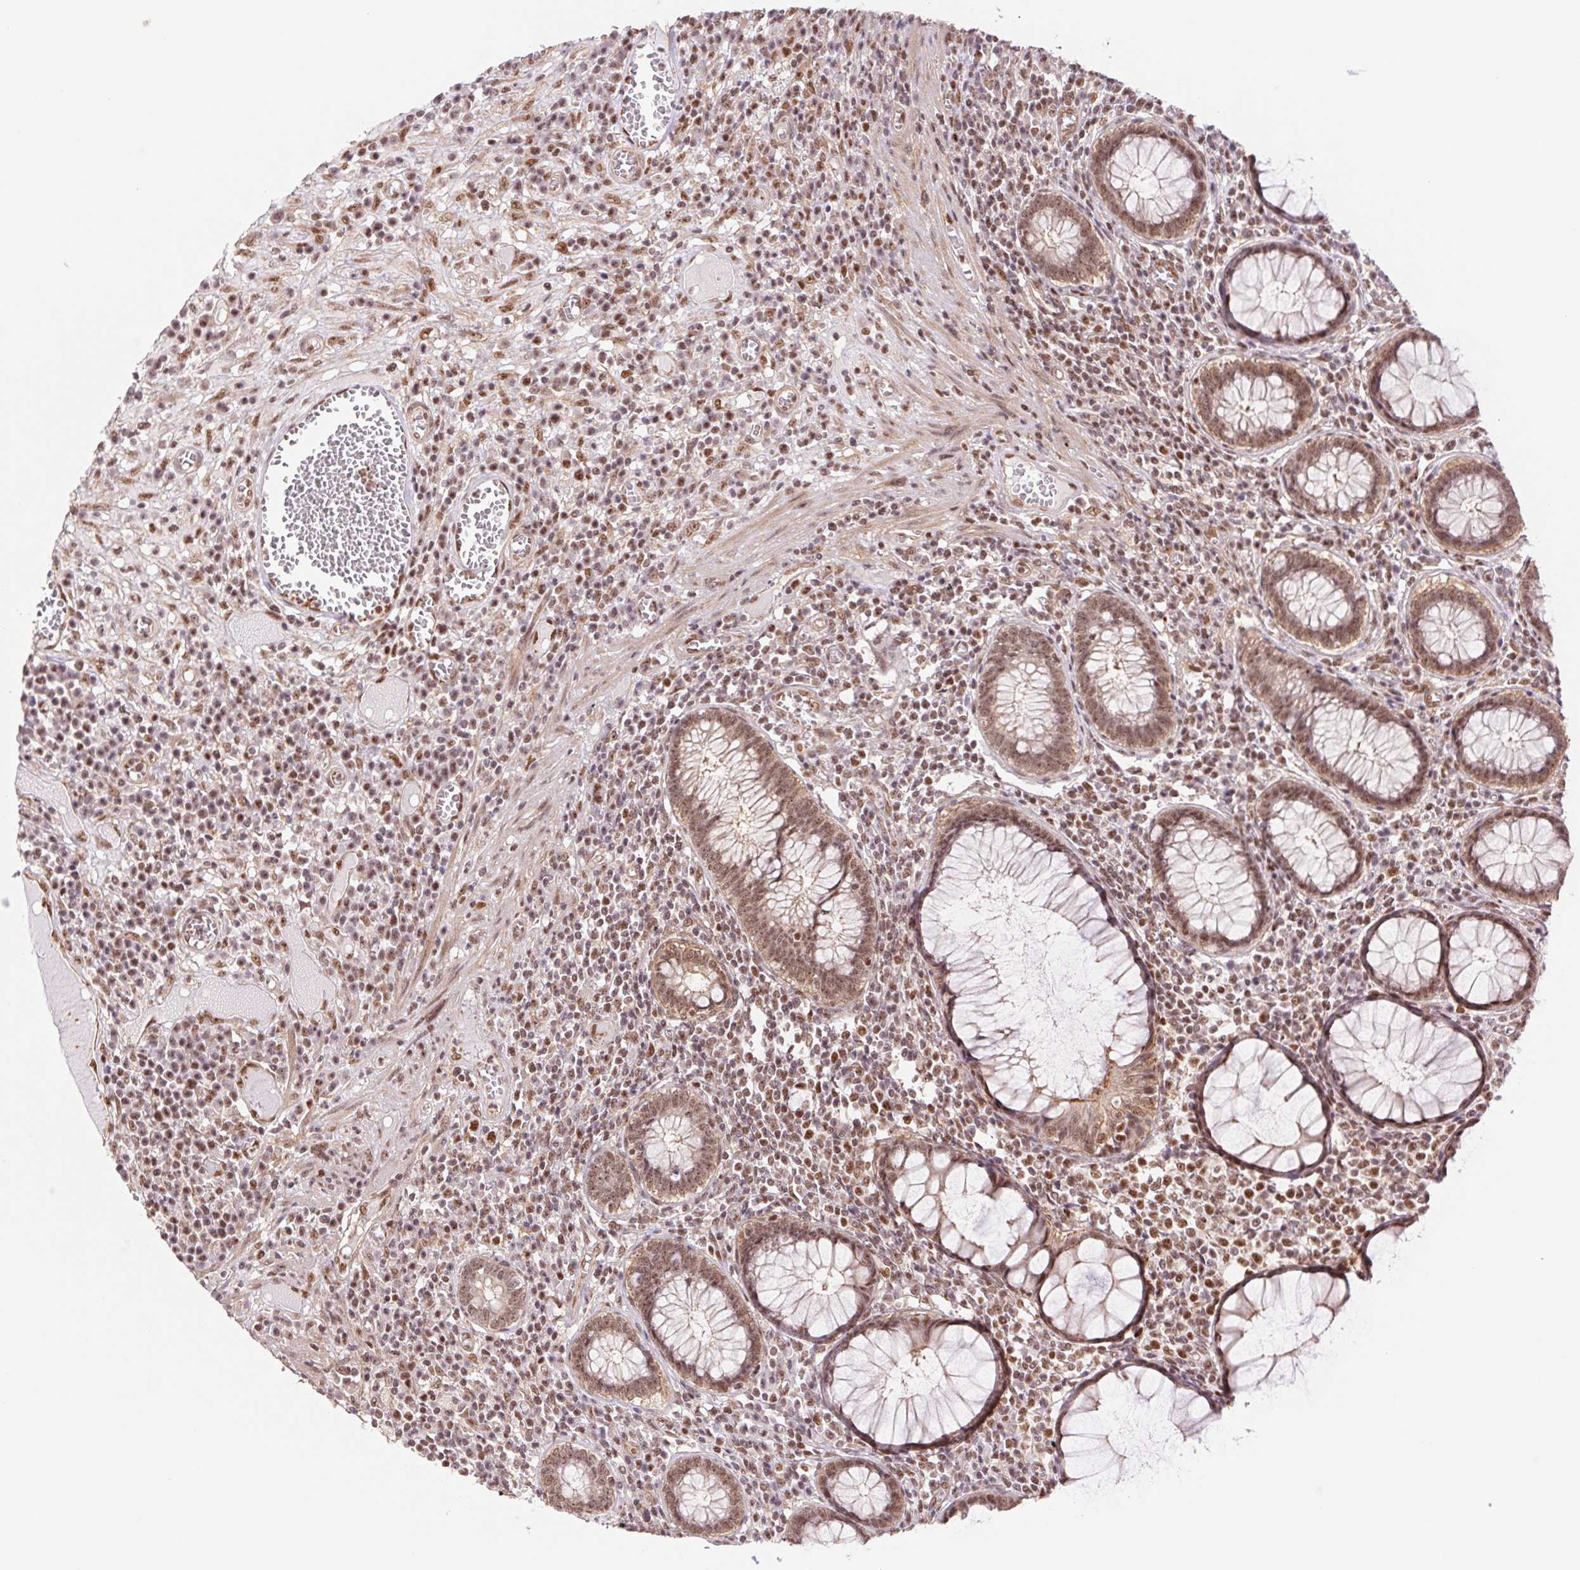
{"staining": {"intensity": "moderate", "quantity": ">75%", "location": "cytoplasmic/membranous,nuclear"}, "tissue": "colorectal cancer", "cell_type": "Tumor cells", "image_type": "cancer", "snomed": [{"axis": "morphology", "description": "Normal tissue, NOS"}, {"axis": "morphology", "description": "Adenocarcinoma, NOS"}, {"axis": "topography", "description": "Colon"}], "caption": "Adenocarcinoma (colorectal) tissue demonstrates moderate cytoplasmic/membranous and nuclear staining in about >75% of tumor cells, visualized by immunohistochemistry.", "gene": "CWC25", "patient": {"sex": "male", "age": 65}}